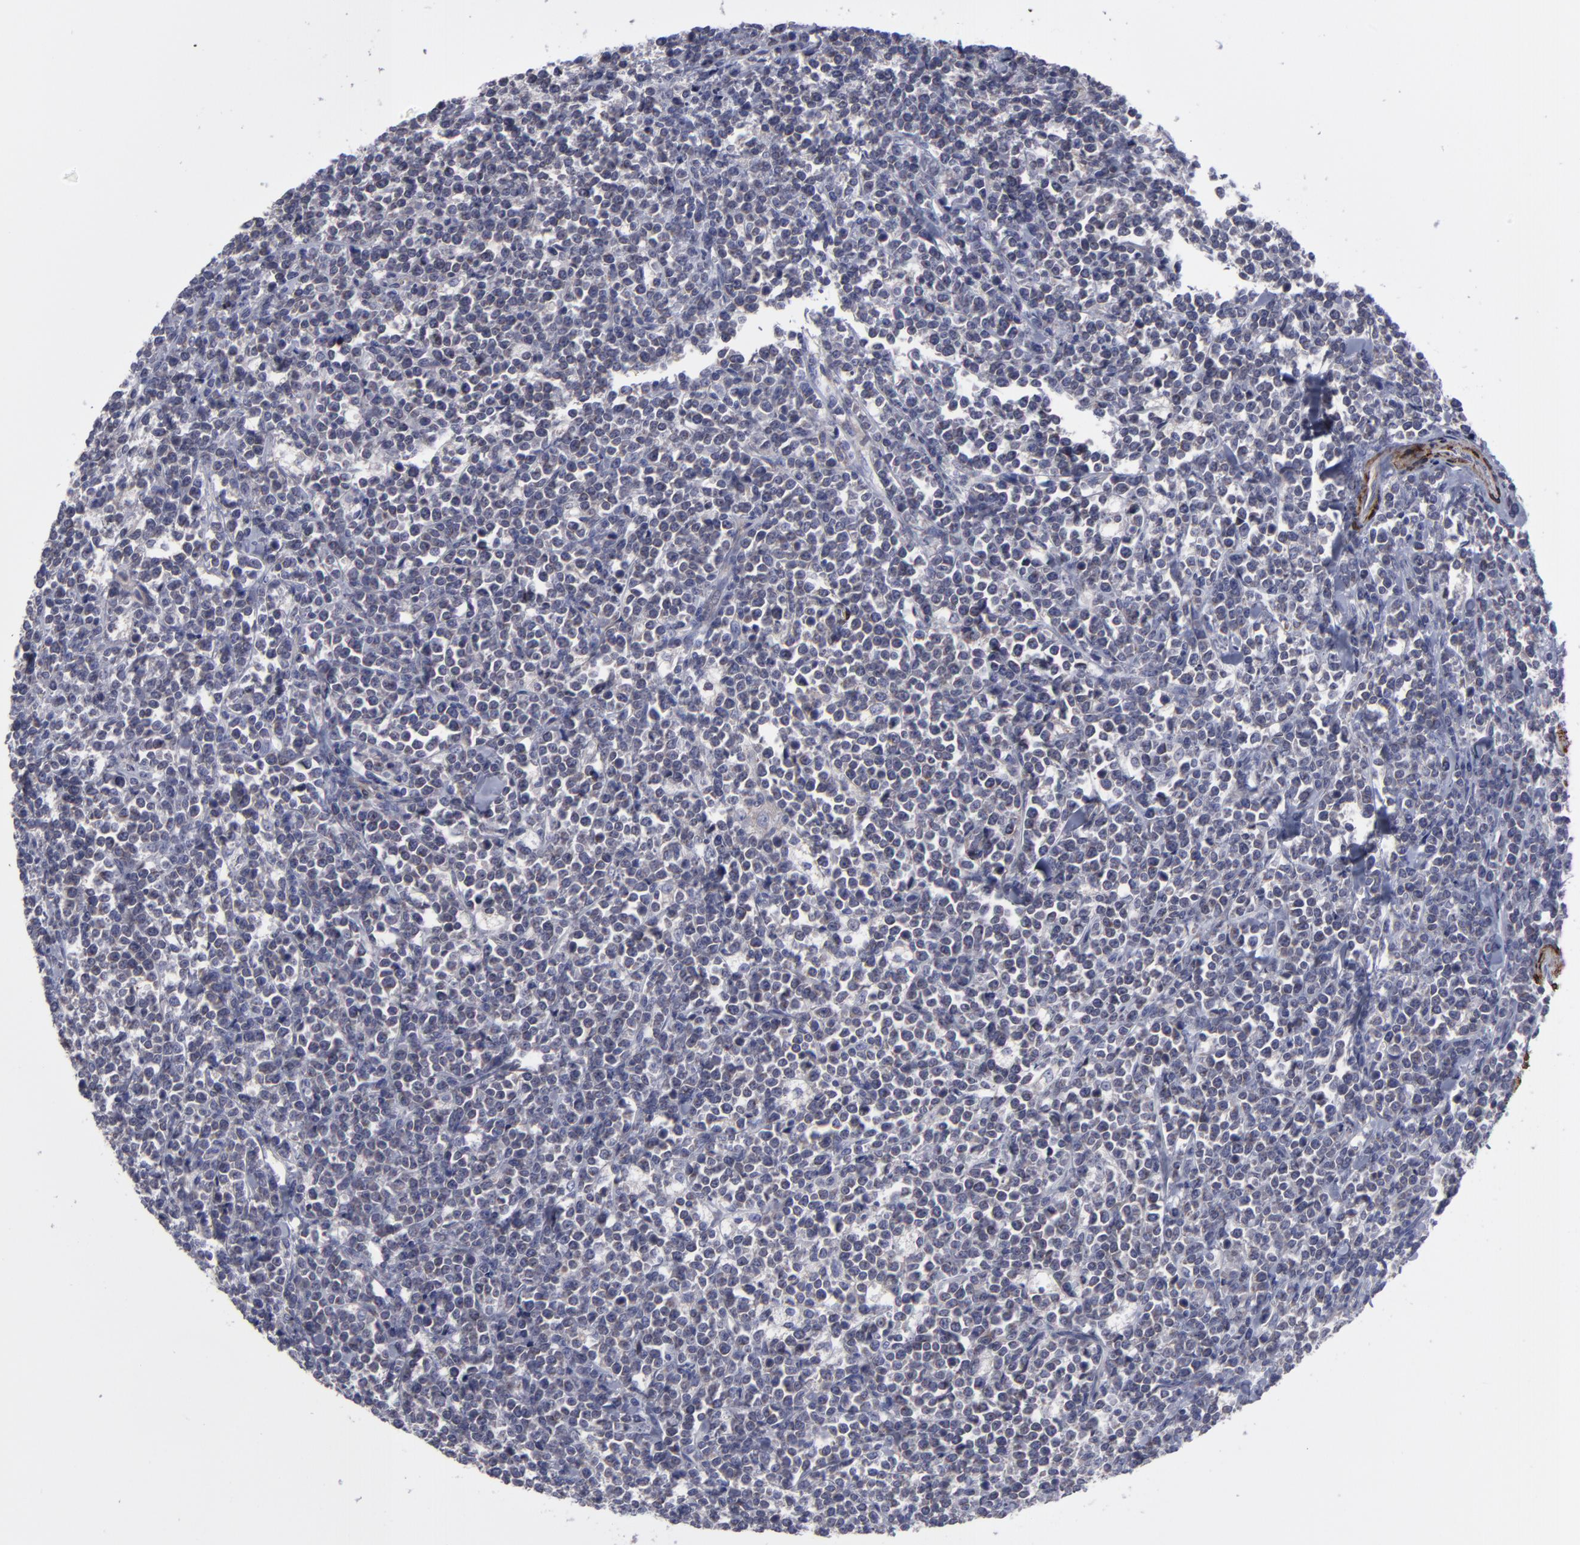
{"staining": {"intensity": "negative", "quantity": "none", "location": "none"}, "tissue": "lymphoma", "cell_type": "Tumor cells", "image_type": "cancer", "snomed": [{"axis": "morphology", "description": "Malignant lymphoma, non-Hodgkin's type, High grade"}, {"axis": "topography", "description": "Small intestine"}, {"axis": "topography", "description": "Colon"}], "caption": "Immunohistochemical staining of lymphoma exhibits no significant expression in tumor cells.", "gene": "SLMAP", "patient": {"sex": "male", "age": 8}}